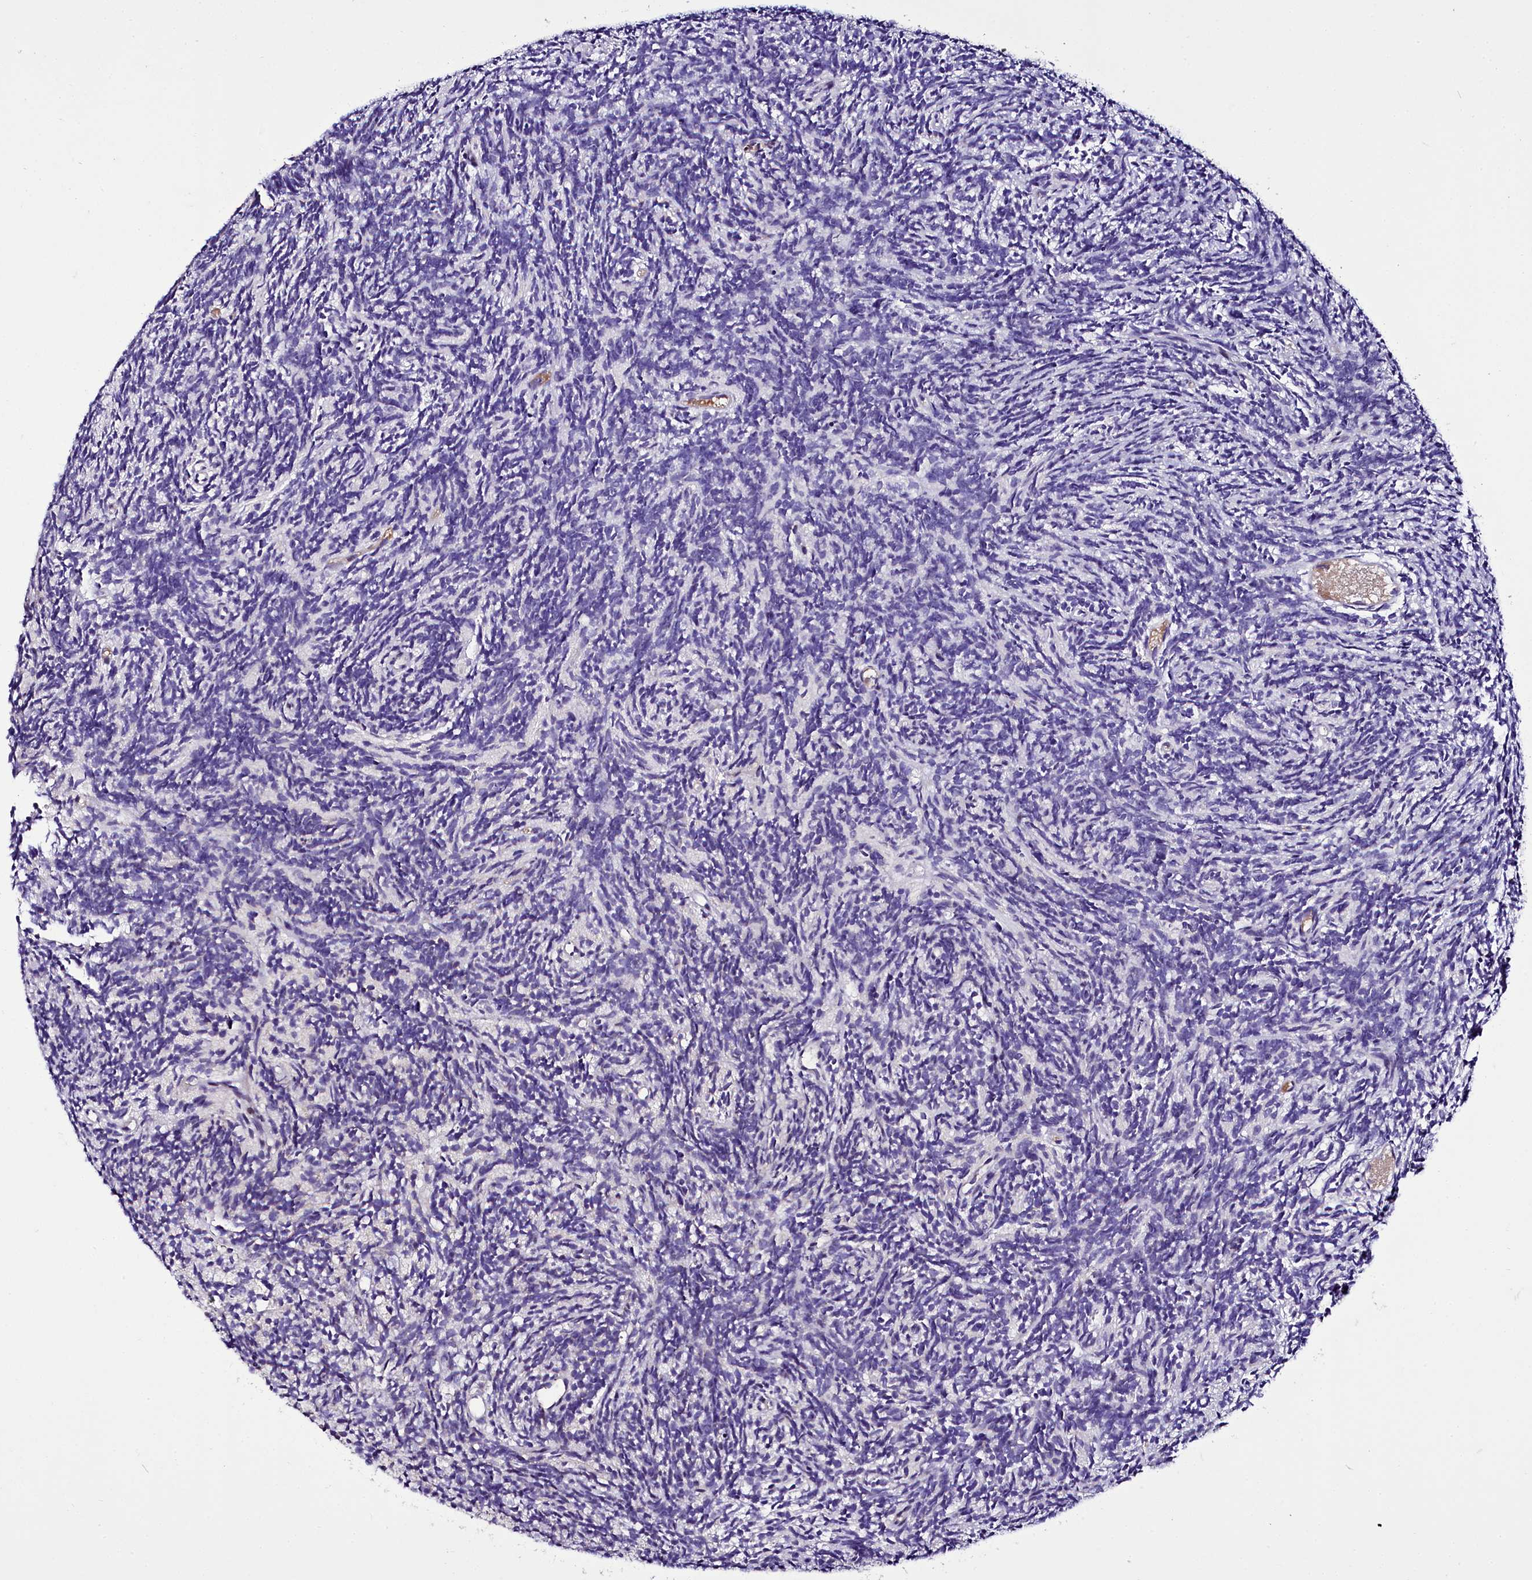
{"staining": {"intensity": "negative", "quantity": "none", "location": "none"}, "tissue": "glioma", "cell_type": "Tumor cells", "image_type": "cancer", "snomed": [{"axis": "morphology", "description": "Glioma, malignant, Low grade"}, {"axis": "topography", "description": "Brain"}], "caption": "This is an immunohistochemistry photomicrograph of human glioma. There is no expression in tumor cells.", "gene": "ZC3H12C", "patient": {"sex": "female", "age": 1}}